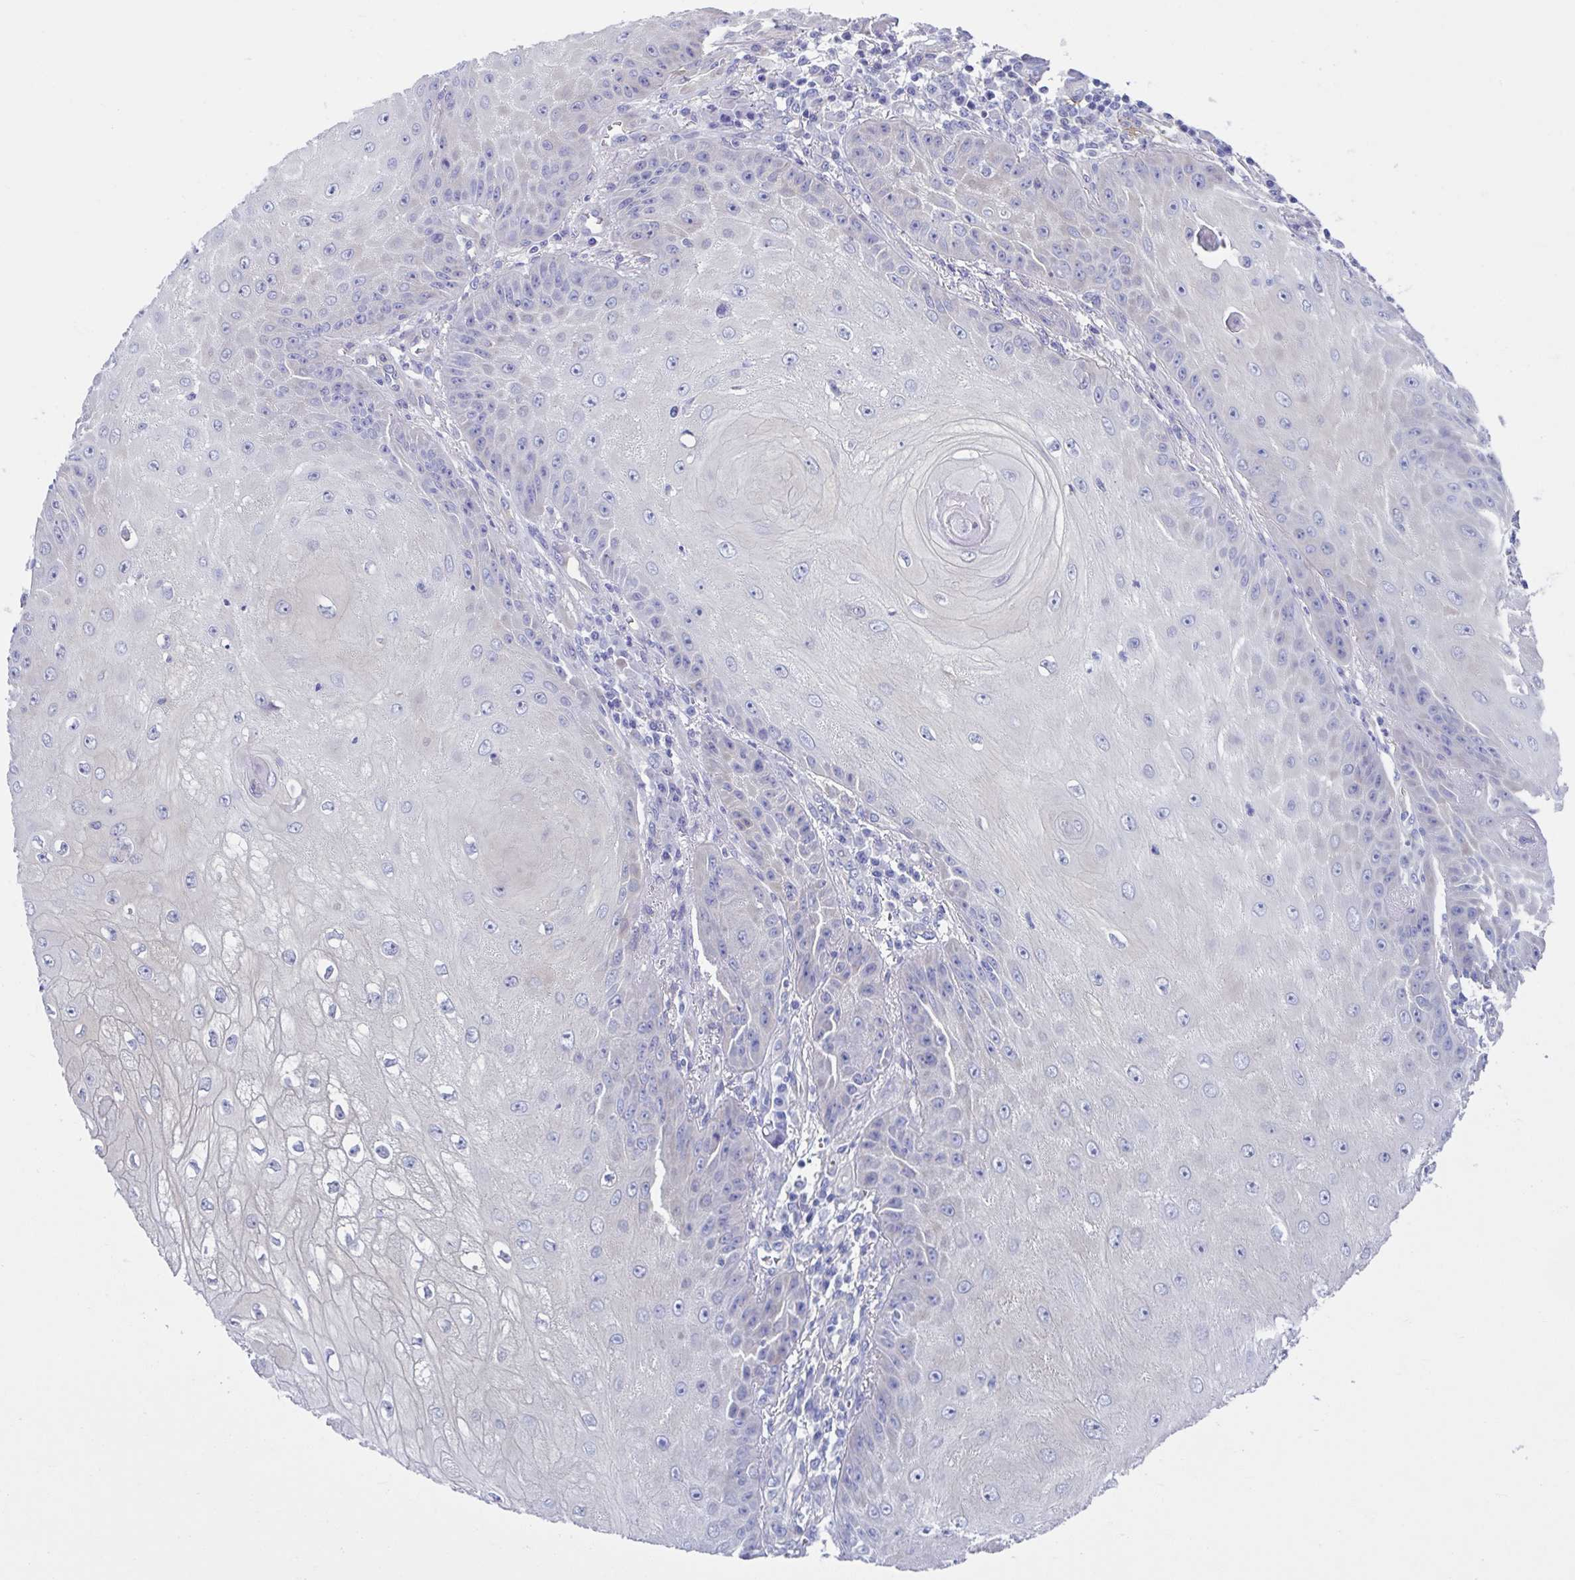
{"staining": {"intensity": "negative", "quantity": "none", "location": "none"}, "tissue": "skin cancer", "cell_type": "Tumor cells", "image_type": "cancer", "snomed": [{"axis": "morphology", "description": "Squamous cell carcinoma, NOS"}, {"axis": "topography", "description": "Skin"}], "caption": "Immunohistochemistry (IHC) histopathology image of neoplastic tissue: human skin cancer stained with DAB (3,3'-diaminobenzidine) shows no significant protein staining in tumor cells. Brightfield microscopy of immunohistochemistry (IHC) stained with DAB (3,3'-diaminobenzidine) (brown) and hematoxylin (blue), captured at high magnification.", "gene": "LPIN3", "patient": {"sex": "male", "age": 70}}